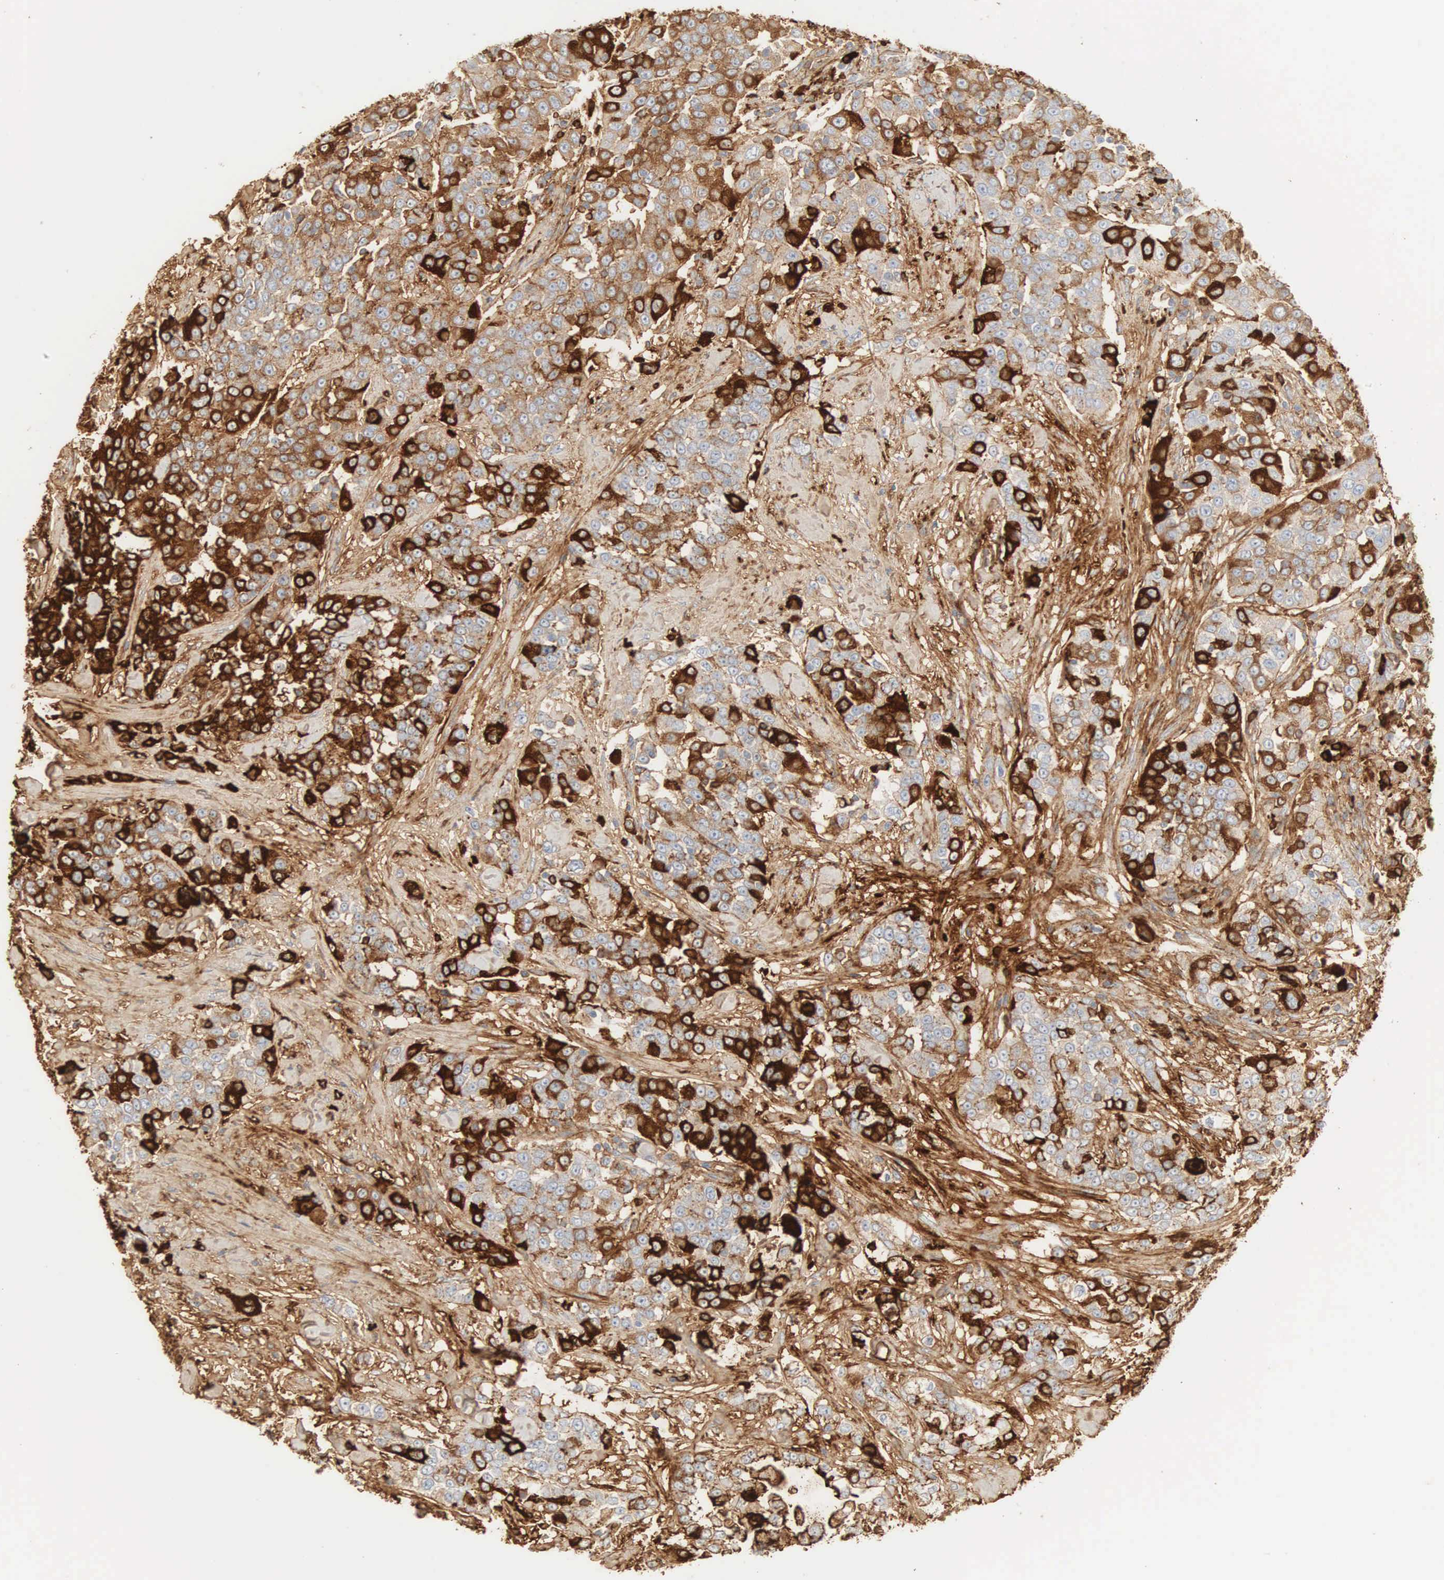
{"staining": {"intensity": "moderate", "quantity": "25%-75%", "location": "cytoplasmic/membranous"}, "tissue": "urothelial cancer", "cell_type": "Tumor cells", "image_type": "cancer", "snomed": [{"axis": "morphology", "description": "Urothelial carcinoma, High grade"}, {"axis": "topography", "description": "Urinary bladder"}], "caption": "This histopathology image exhibits IHC staining of human urothelial cancer, with medium moderate cytoplasmic/membranous positivity in about 25%-75% of tumor cells.", "gene": "IGLC3", "patient": {"sex": "female", "age": 80}}